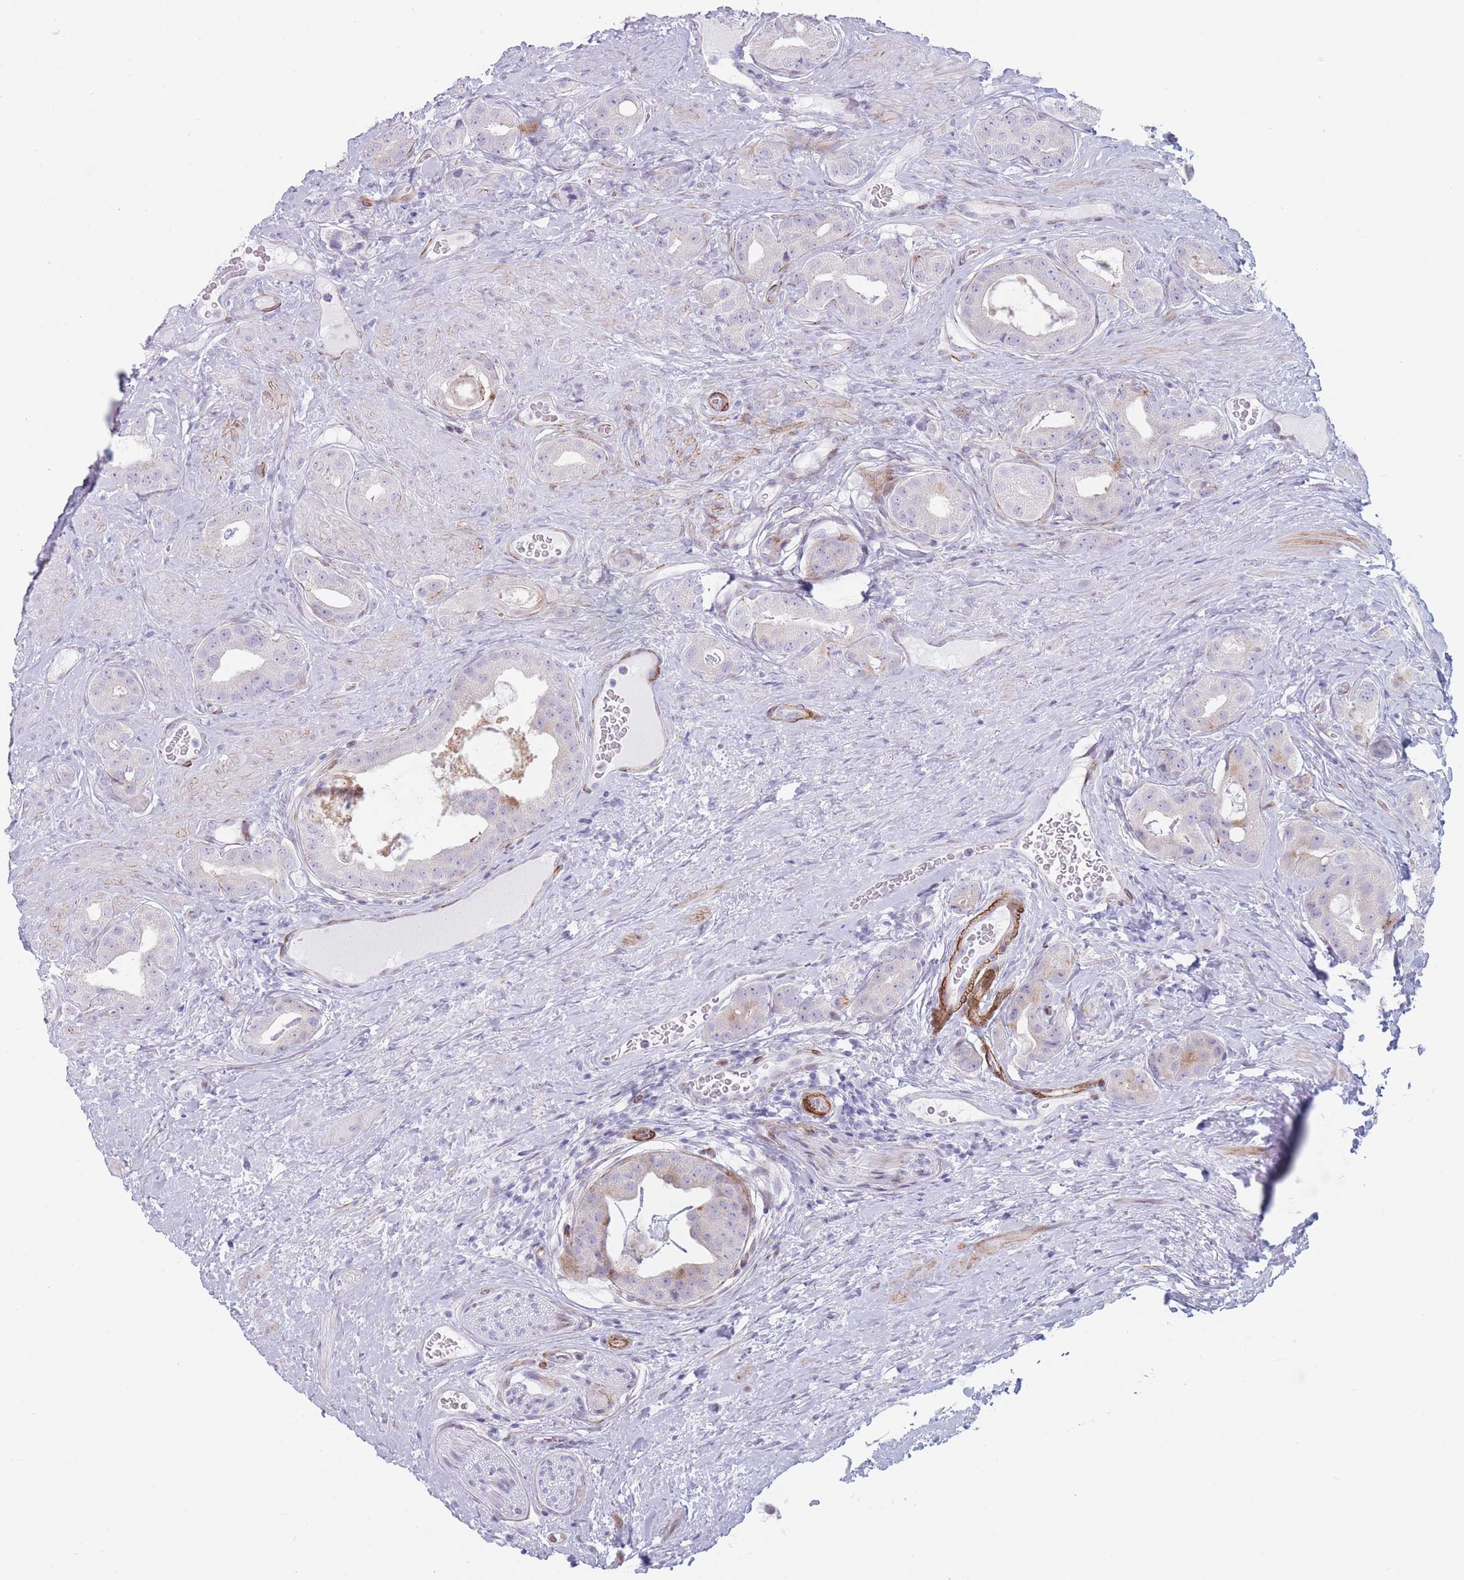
{"staining": {"intensity": "negative", "quantity": "none", "location": "none"}, "tissue": "prostate cancer", "cell_type": "Tumor cells", "image_type": "cancer", "snomed": [{"axis": "morphology", "description": "Adenocarcinoma, High grade"}, {"axis": "topography", "description": "Prostate"}], "caption": "Tumor cells show no significant protein expression in prostate cancer. (DAB immunohistochemistry (IHC), high magnification).", "gene": "IFNA6", "patient": {"sex": "male", "age": 63}}